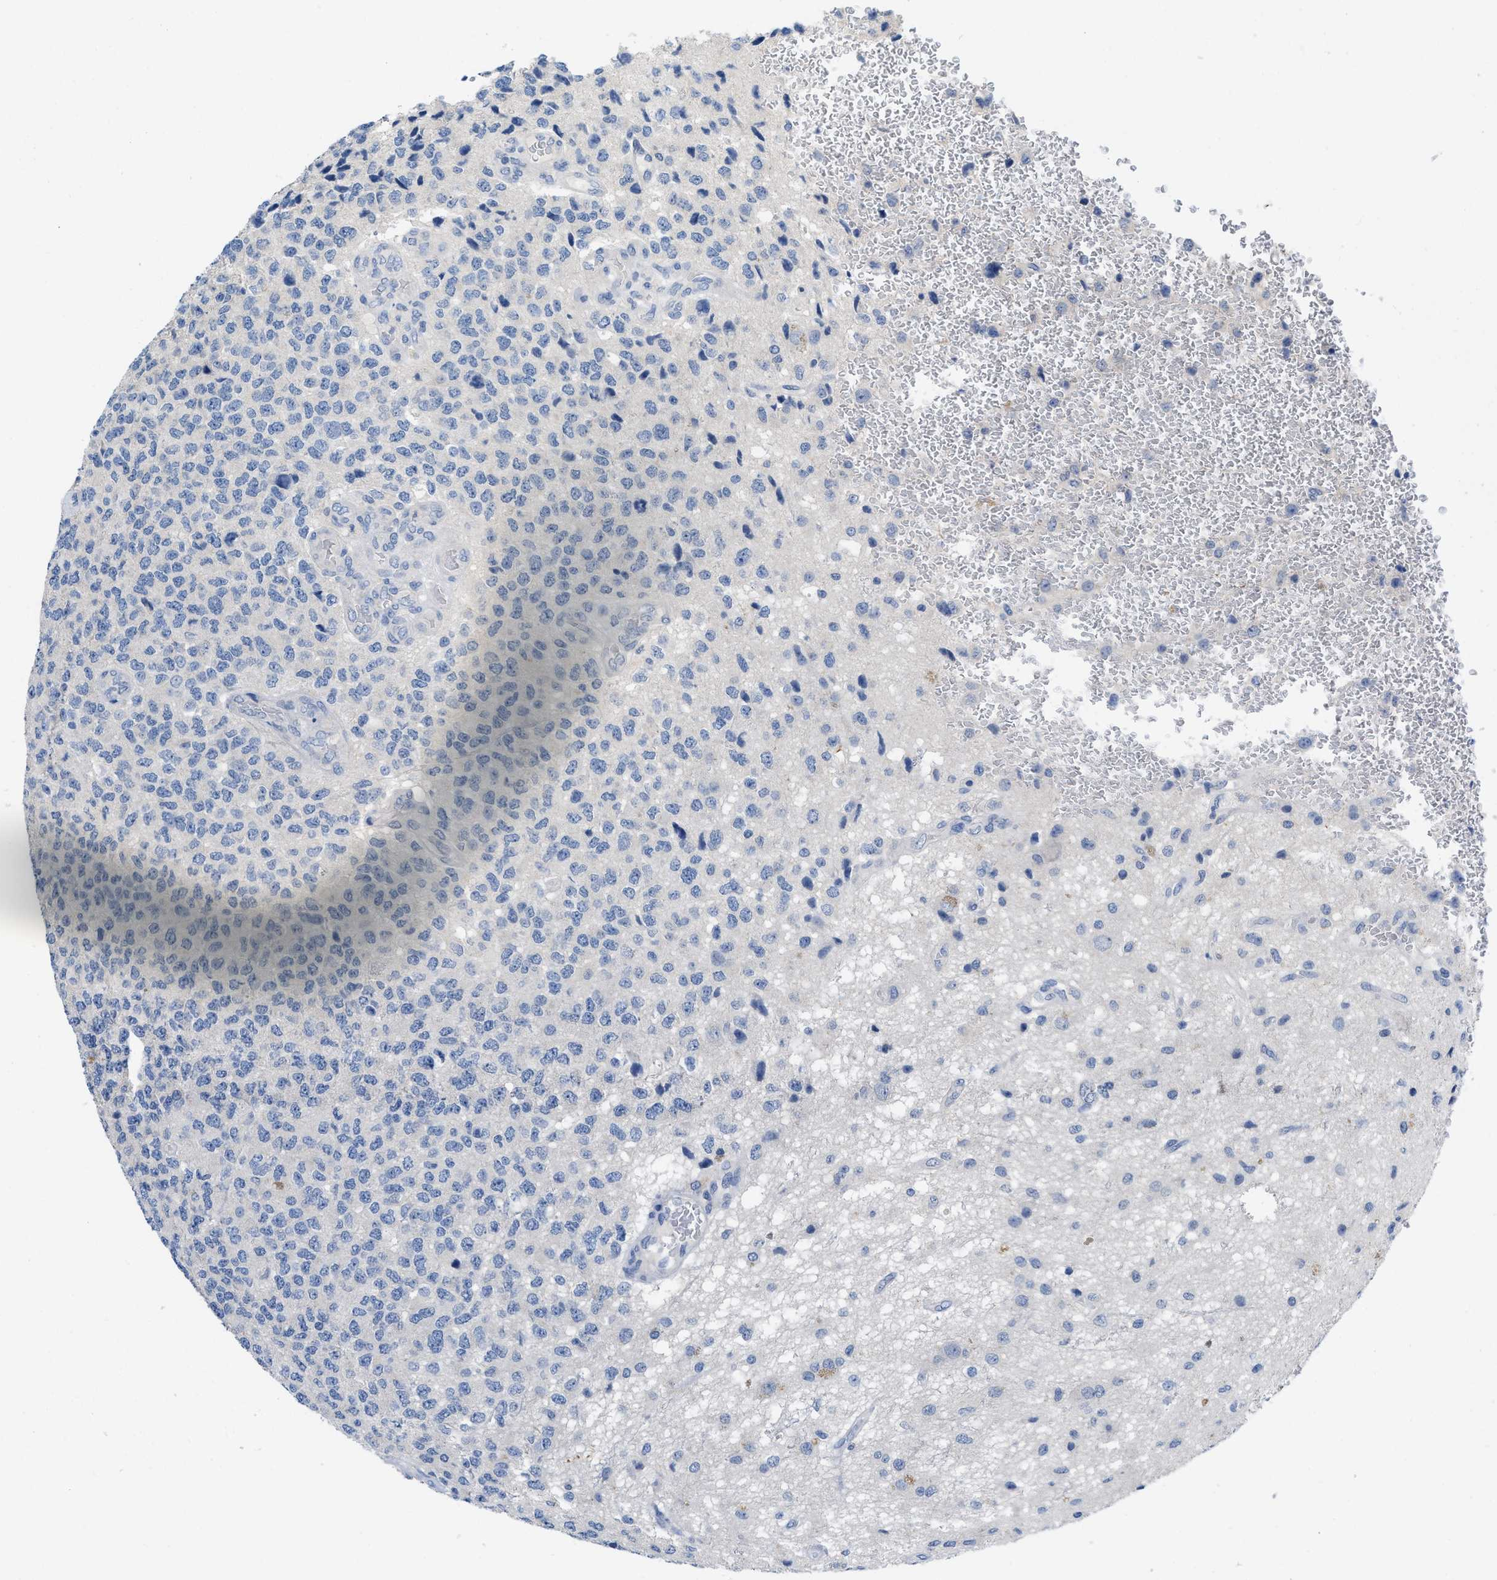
{"staining": {"intensity": "negative", "quantity": "none", "location": "none"}, "tissue": "glioma", "cell_type": "Tumor cells", "image_type": "cancer", "snomed": [{"axis": "morphology", "description": "Glioma, malignant, High grade"}, {"axis": "topography", "description": "pancreas cauda"}], "caption": "IHC micrograph of human high-grade glioma (malignant) stained for a protein (brown), which displays no staining in tumor cells.", "gene": "PYY", "patient": {"sex": "male", "age": 60}}